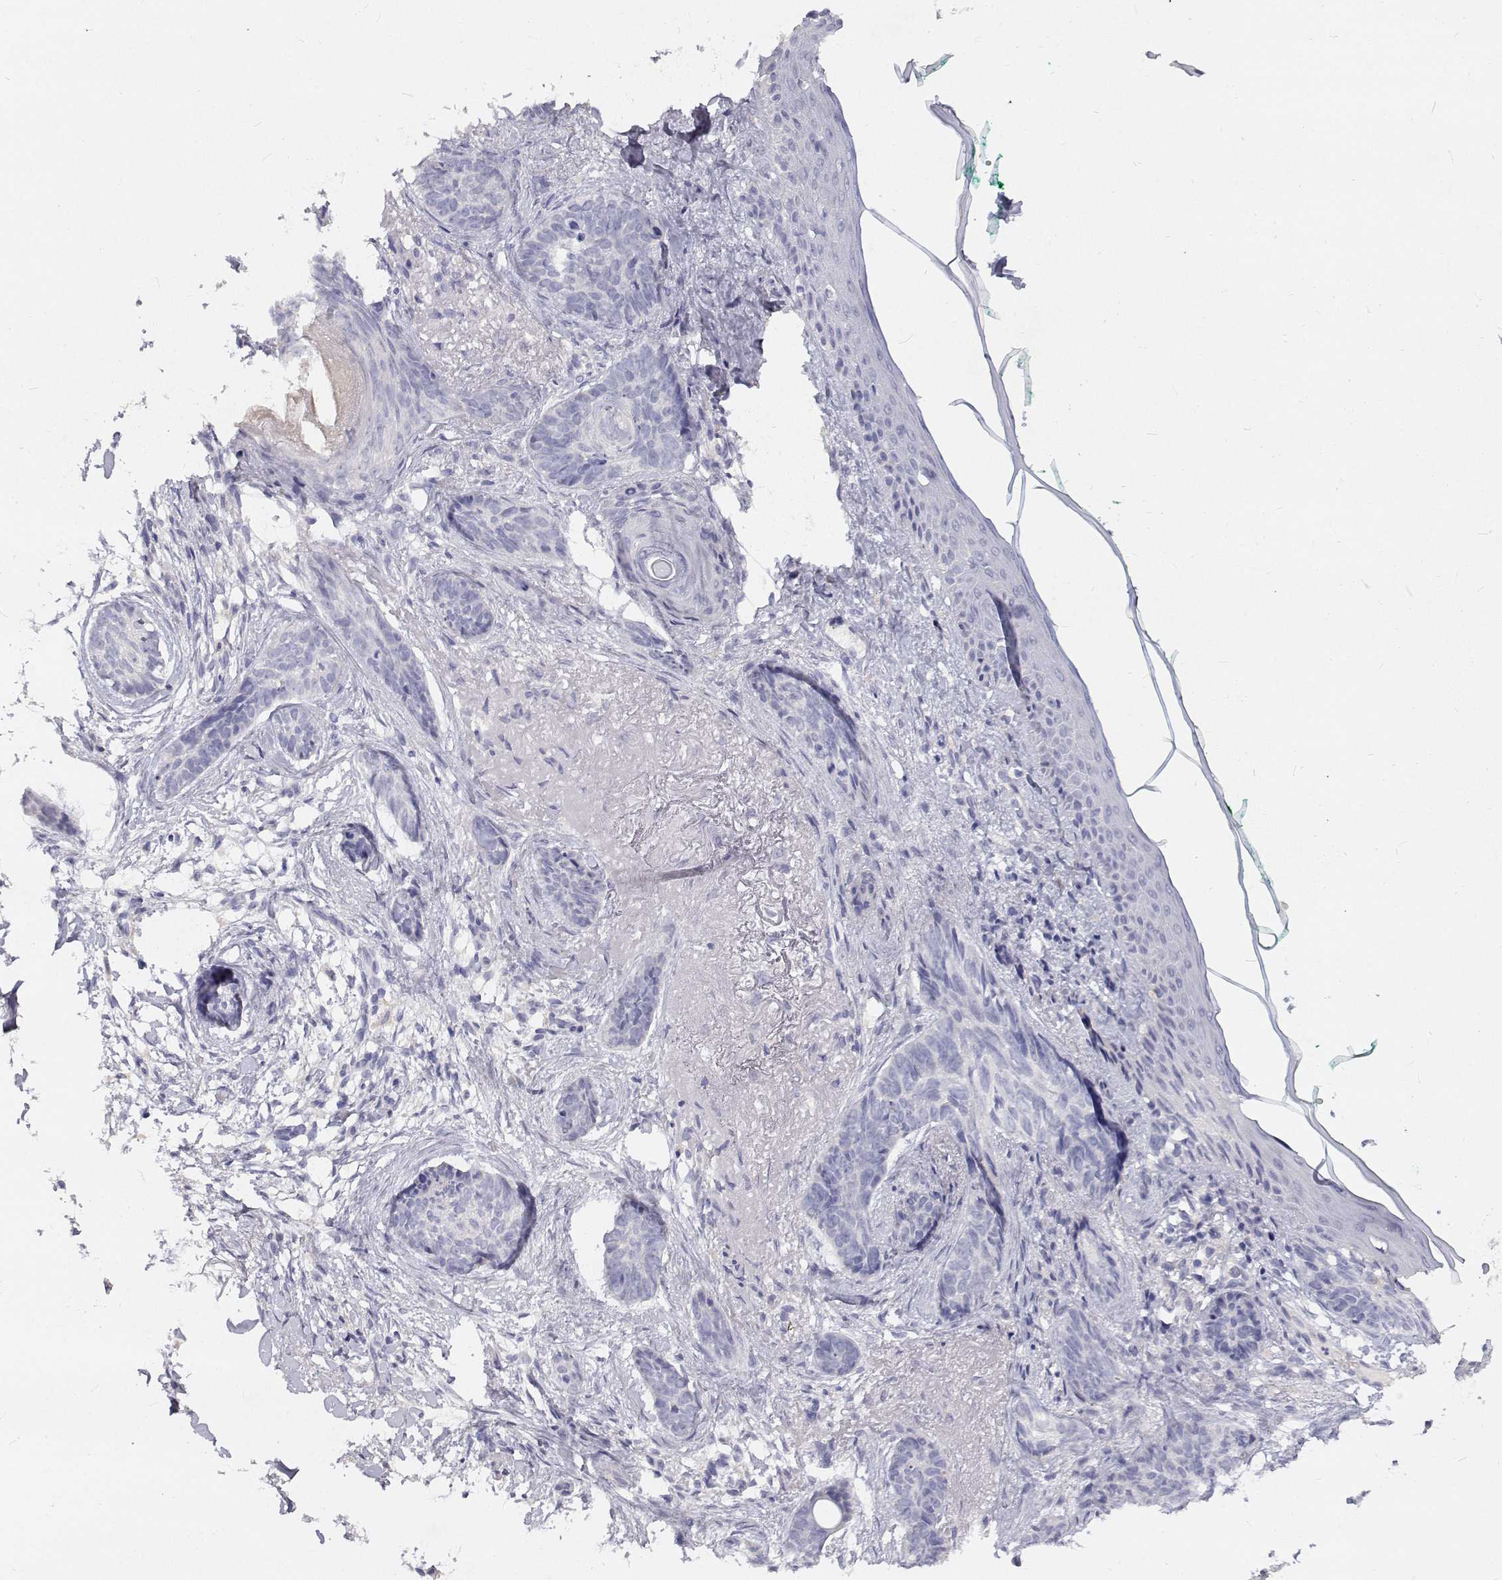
{"staining": {"intensity": "negative", "quantity": "none", "location": "none"}, "tissue": "skin cancer", "cell_type": "Tumor cells", "image_type": "cancer", "snomed": [{"axis": "morphology", "description": "Basal cell carcinoma"}, {"axis": "topography", "description": "Skin"}], "caption": "A micrograph of basal cell carcinoma (skin) stained for a protein shows no brown staining in tumor cells.", "gene": "NCR2", "patient": {"sex": "female", "age": 78}}